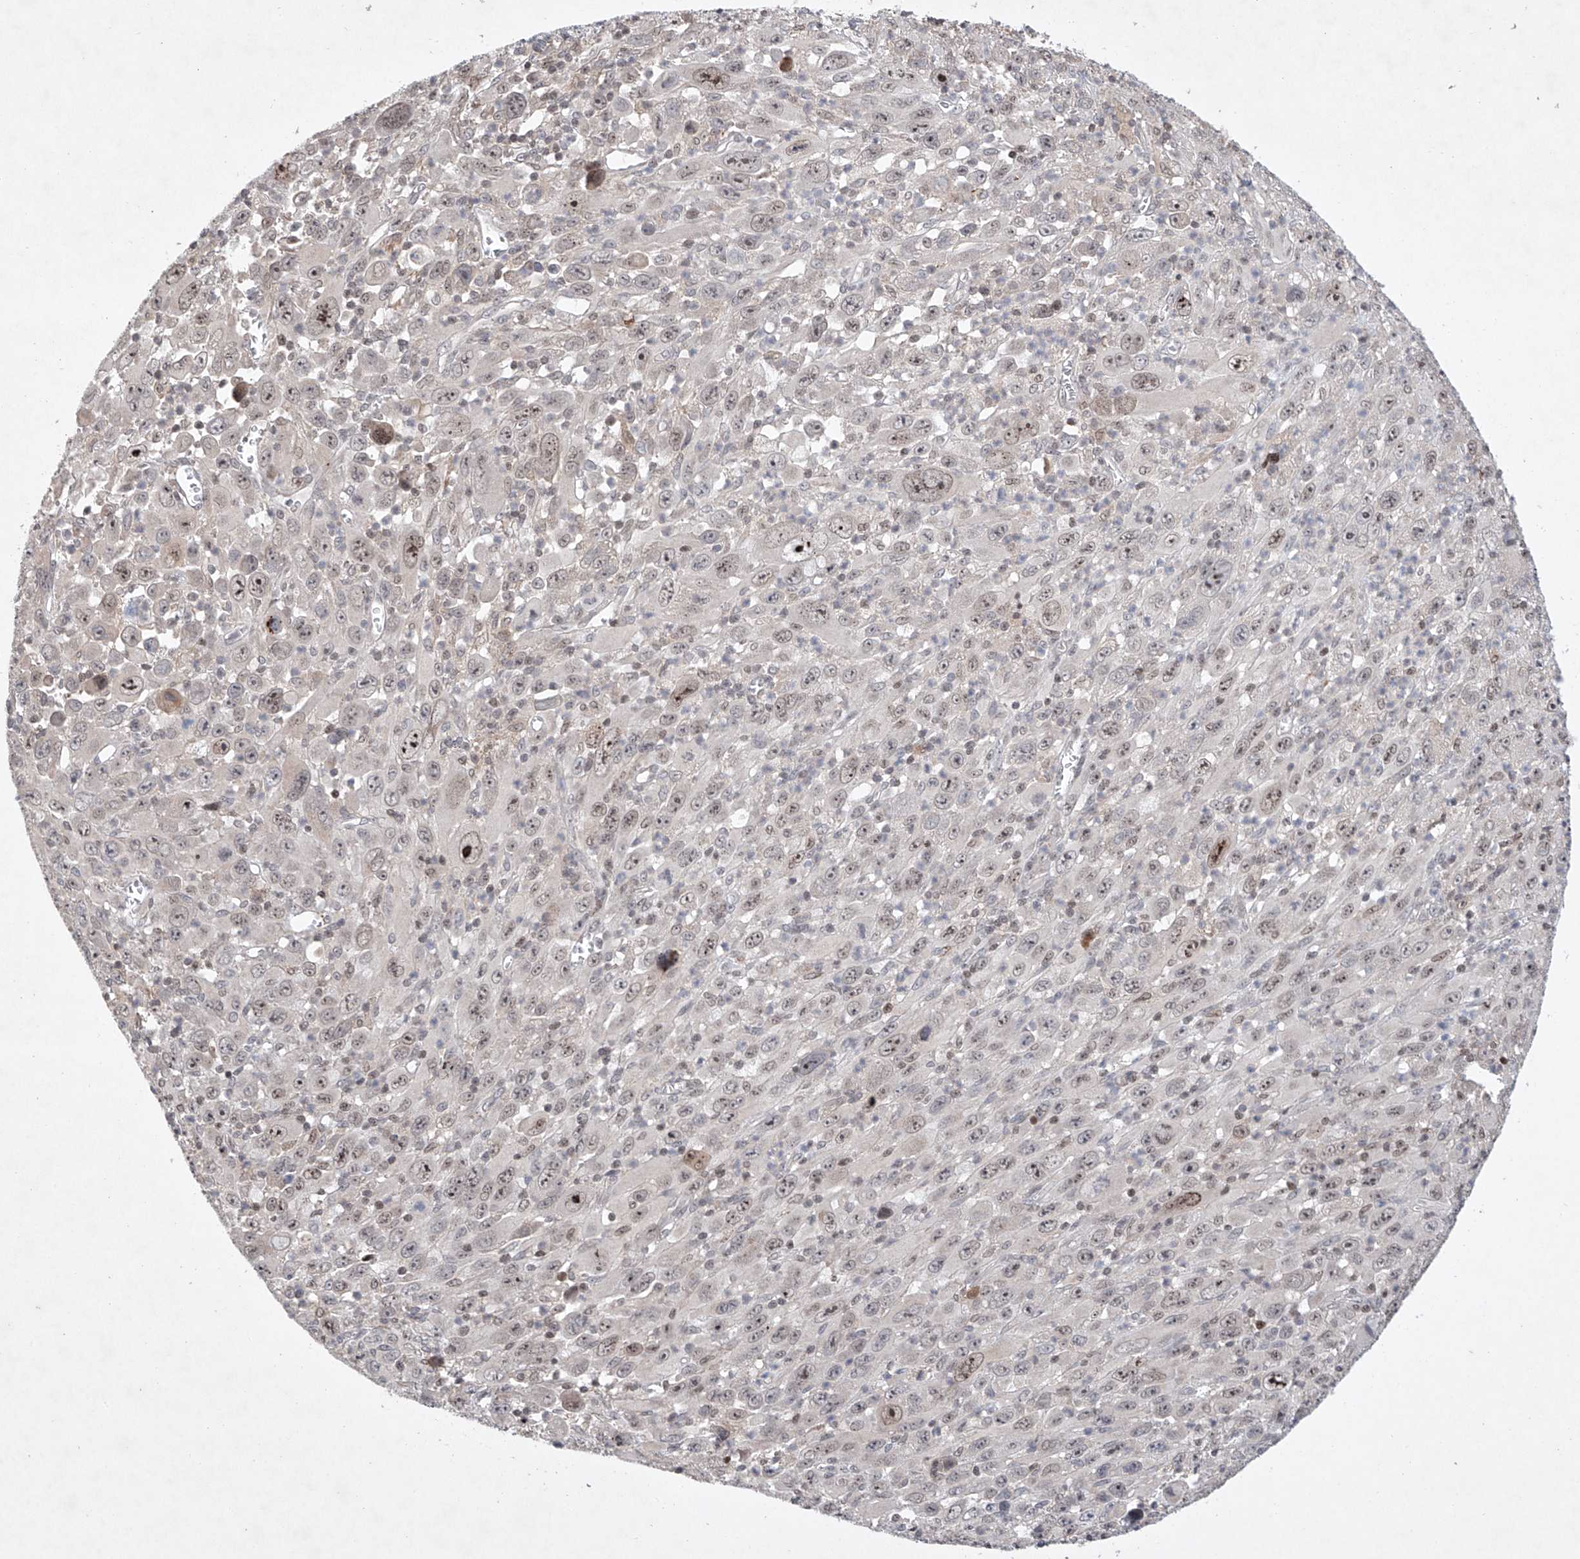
{"staining": {"intensity": "weak", "quantity": "<25%", "location": "nuclear"}, "tissue": "melanoma", "cell_type": "Tumor cells", "image_type": "cancer", "snomed": [{"axis": "morphology", "description": "Malignant melanoma, Metastatic site"}, {"axis": "topography", "description": "Skin"}], "caption": "Tumor cells are negative for protein expression in human melanoma.", "gene": "AFG1L", "patient": {"sex": "female", "age": 56}}